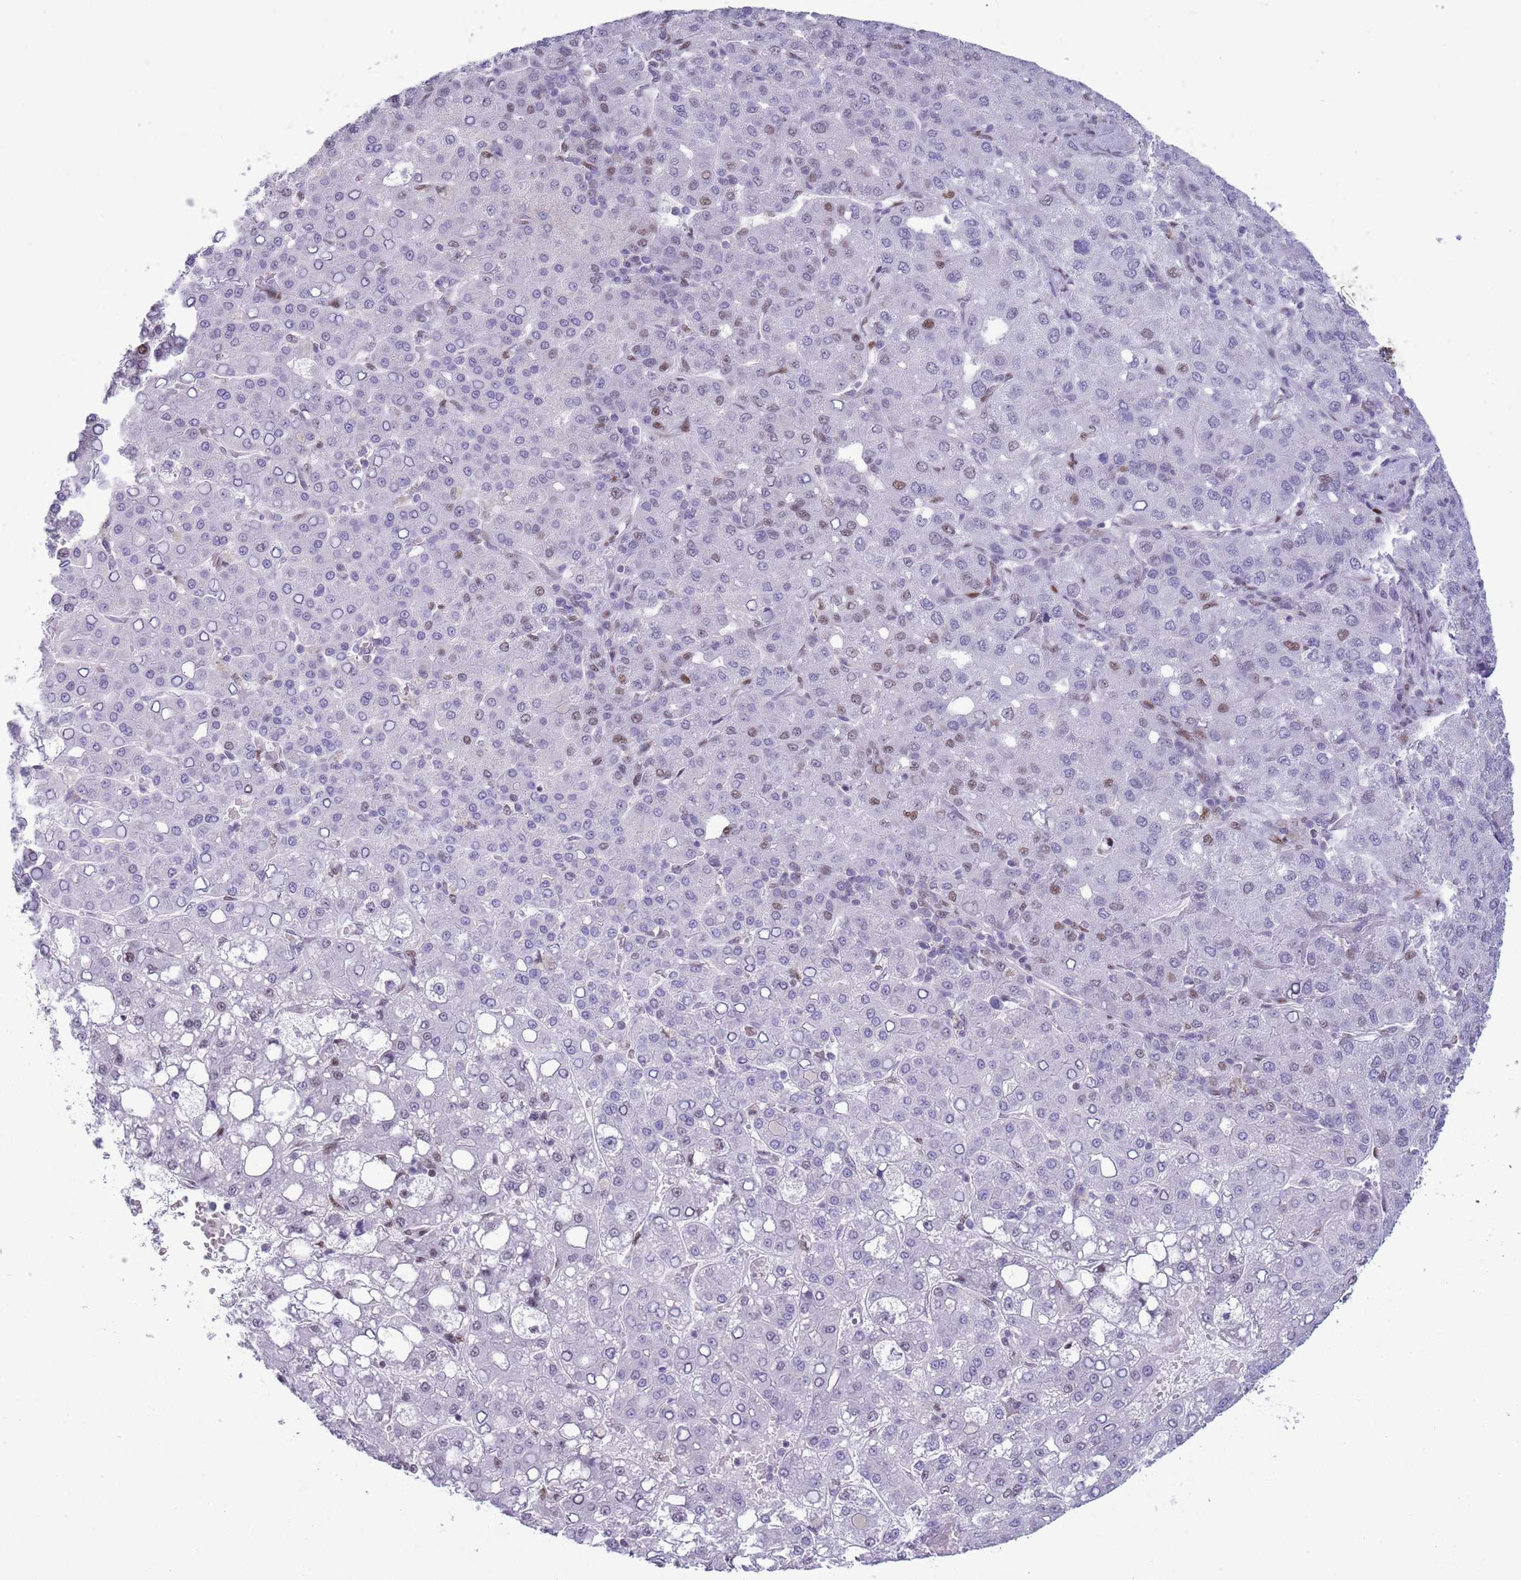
{"staining": {"intensity": "weak", "quantity": "<25%", "location": "nuclear"}, "tissue": "liver cancer", "cell_type": "Tumor cells", "image_type": "cancer", "snomed": [{"axis": "morphology", "description": "Carcinoma, Hepatocellular, NOS"}, {"axis": "topography", "description": "Liver"}], "caption": "Immunohistochemistry (IHC) micrograph of neoplastic tissue: liver cancer stained with DAB demonstrates no significant protein expression in tumor cells.", "gene": "MFSD10", "patient": {"sex": "male", "age": 65}}